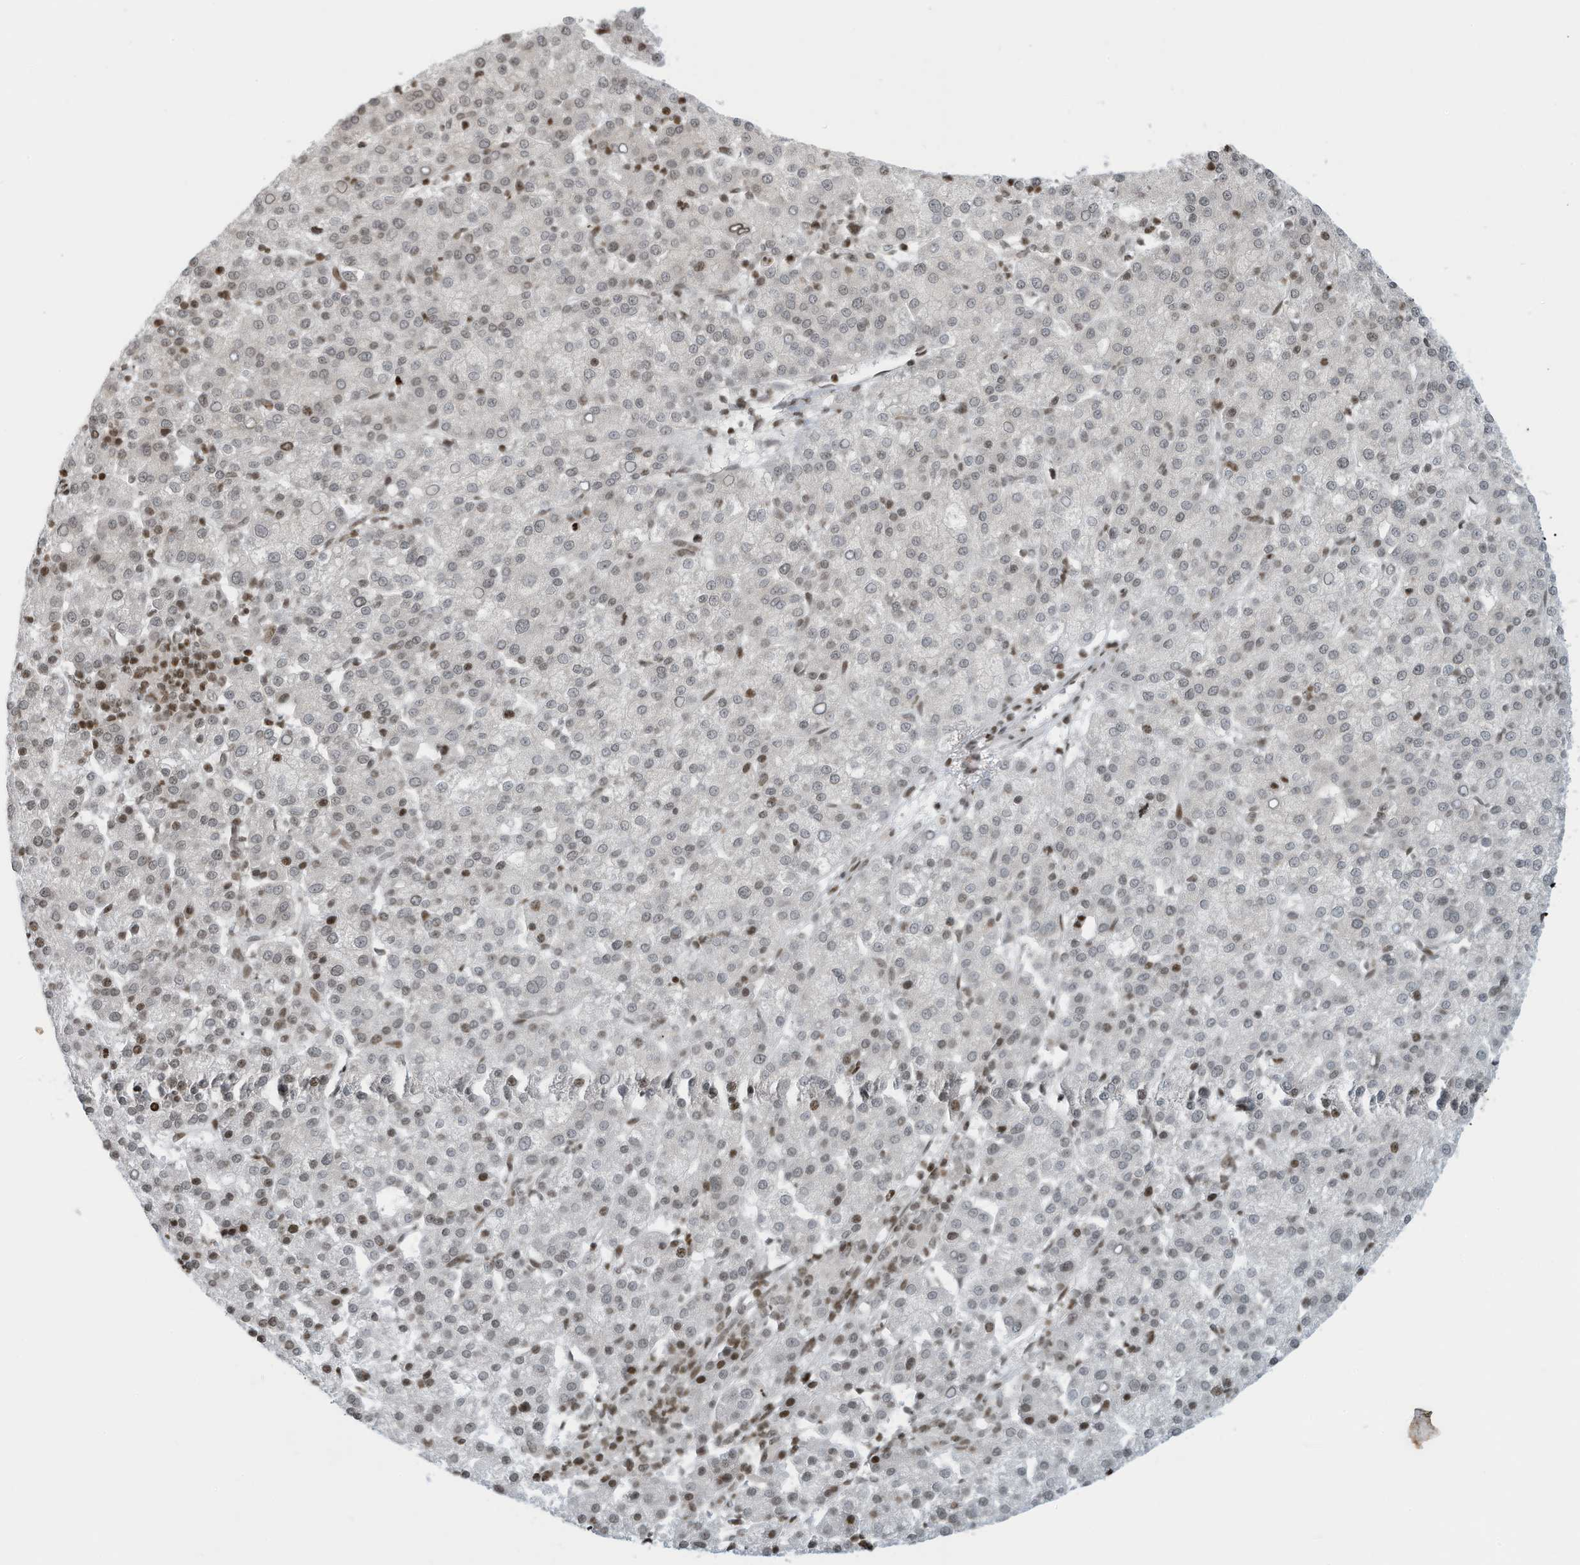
{"staining": {"intensity": "weak", "quantity": "<25%", "location": "nuclear"}, "tissue": "liver cancer", "cell_type": "Tumor cells", "image_type": "cancer", "snomed": [{"axis": "morphology", "description": "Carcinoma, Hepatocellular, NOS"}, {"axis": "topography", "description": "Liver"}], "caption": "DAB (3,3'-diaminobenzidine) immunohistochemical staining of human liver cancer exhibits no significant staining in tumor cells. The staining is performed using DAB (3,3'-diaminobenzidine) brown chromogen with nuclei counter-stained in using hematoxylin.", "gene": "ADI1", "patient": {"sex": "female", "age": 58}}